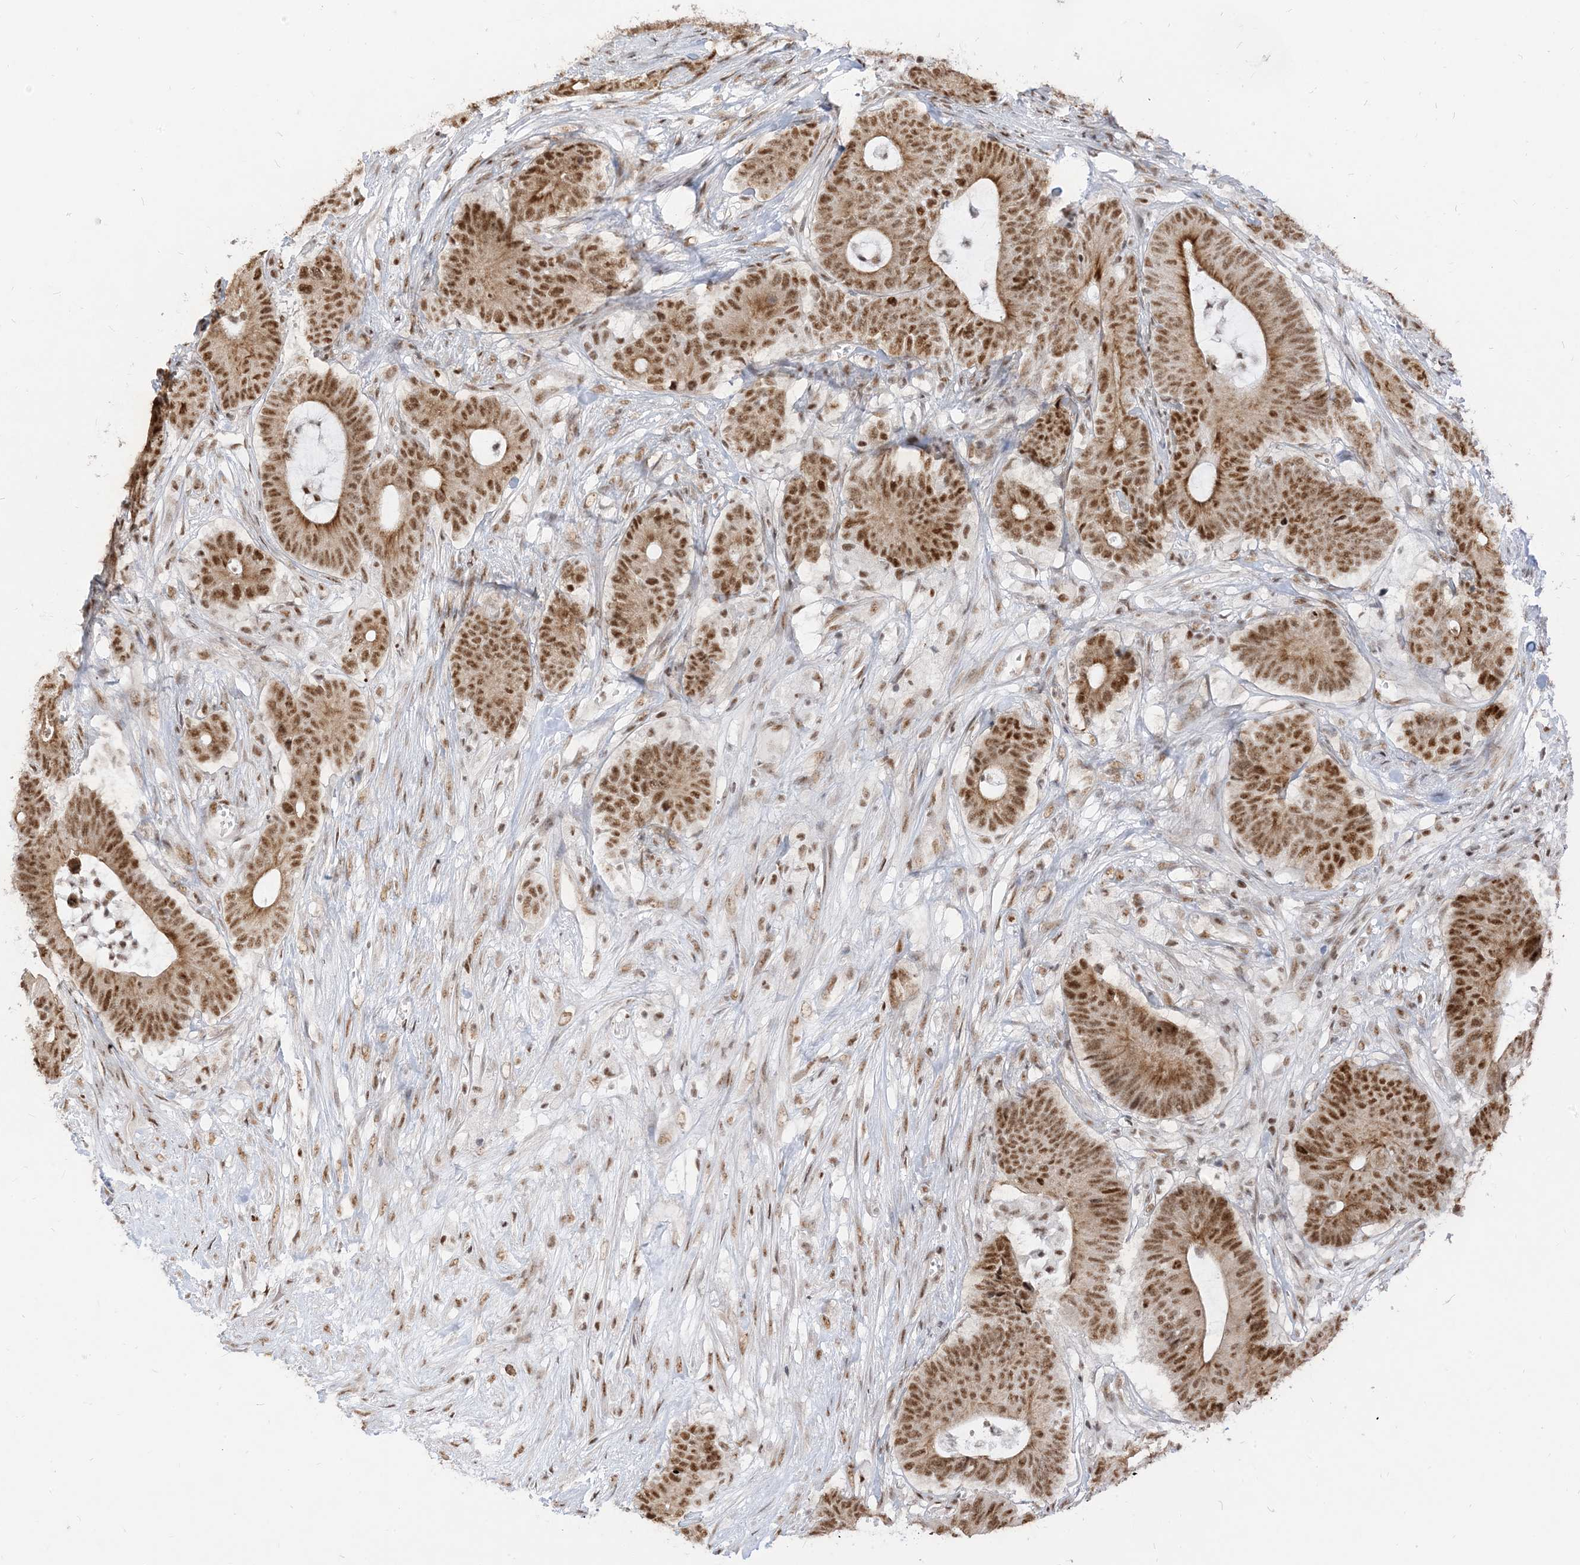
{"staining": {"intensity": "moderate", "quantity": ">75%", "location": "nuclear"}, "tissue": "colorectal cancer", "cell_type": "Tumor cells", "image_type": "cancer", "snomed": [{"axis": "morphology", "description": "Adenocarcinoma, NOS"}, {"axis": "topography", "description": "Colon"}], "caption": "Immunohistochemistry histopathology image of neoplastic tissue: human colorectal adenocarcinoma stained using immunohistochemistry (IHC) exhibits medium levels of moderate protein expression localized specifically in the nuclear of tumor cells, appearing as a nuclear brown color.", "gene": "ARGLU1", "patient": {"sex": "female", "age": 84}}